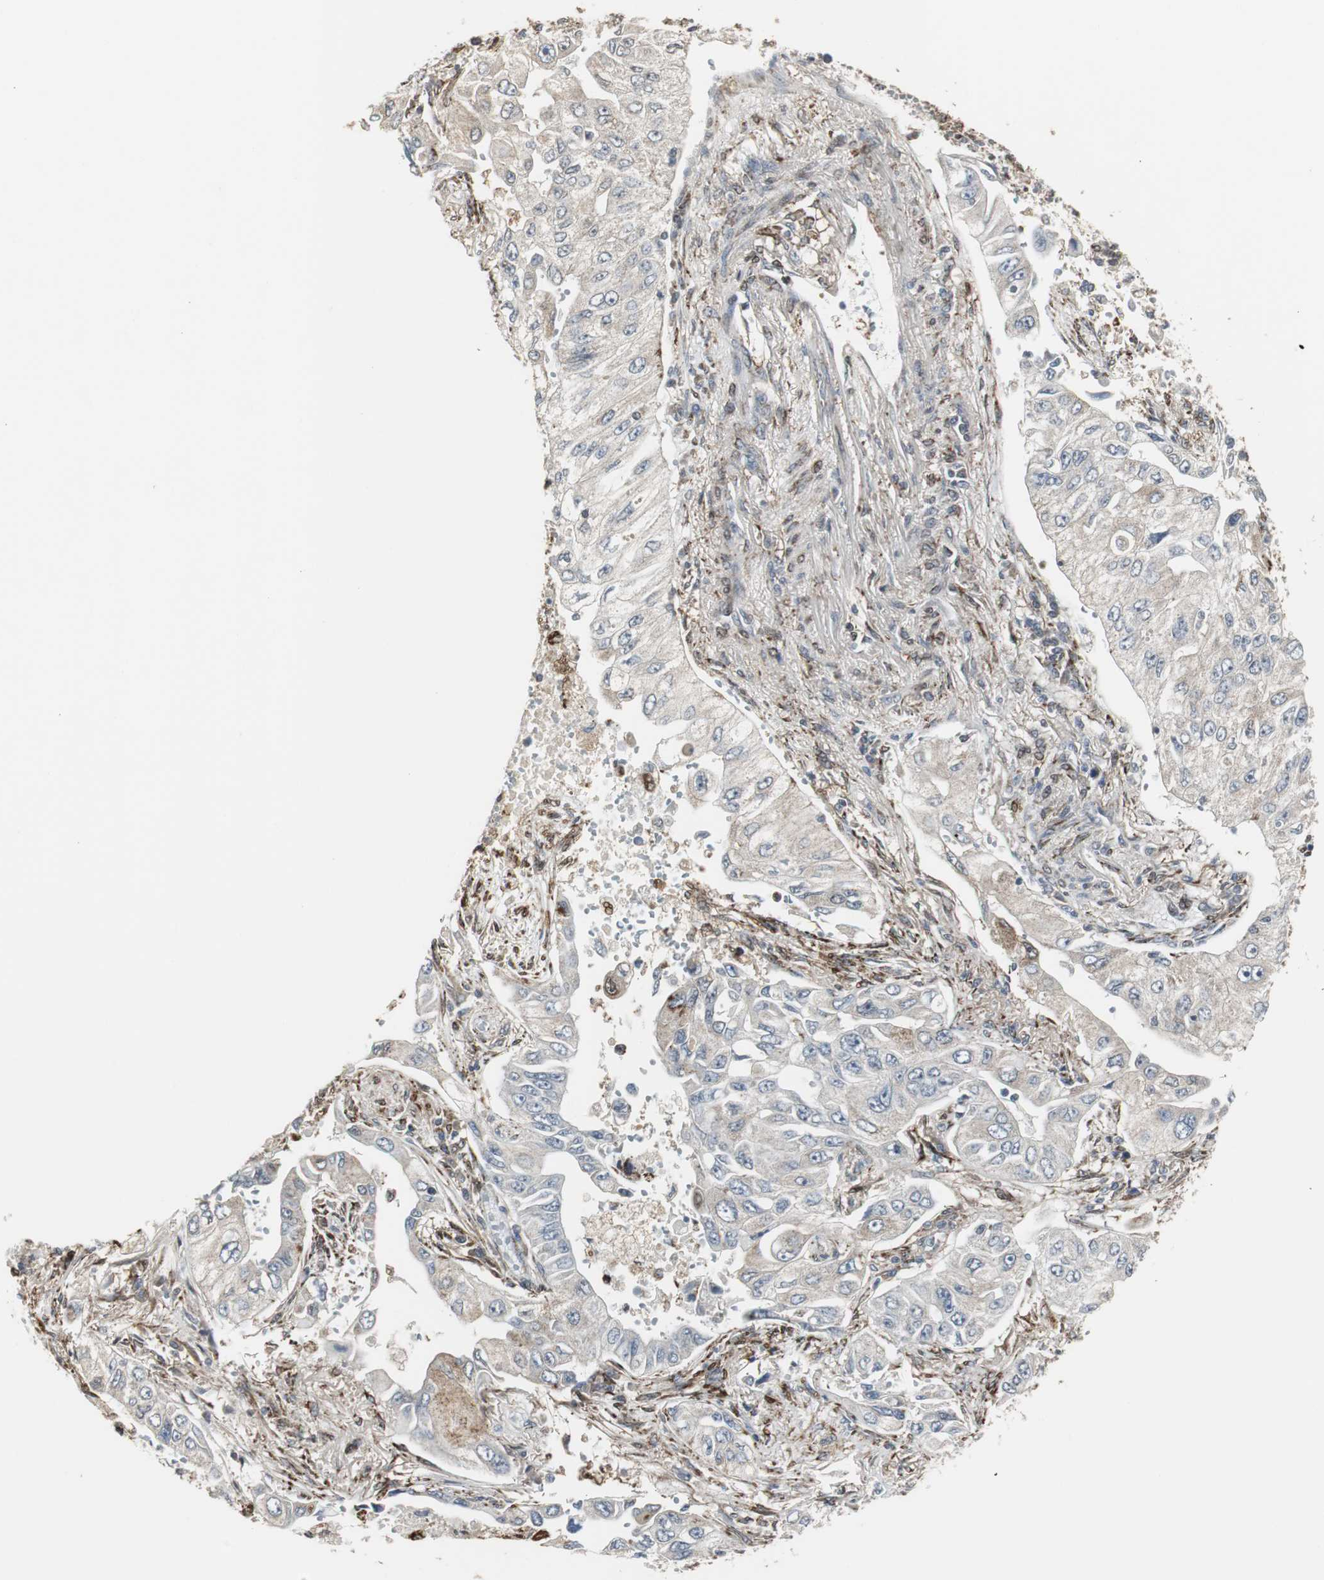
{"staining": {"intensity": "weak", "quantity": "25%-75%", "location": "cytoplasmic/membranous"}, "tissue": "lung cancer", "cell_type": "Tumor cells", "image_type": "cancer", "snomed": [{"axis": "morphology", "description": "Adenocarcinoma, NOS"}, {"axis": "topography", "description": "Lung"}], "caption": "Immunohistochemistry of human lung cancer (adenocarcinoma) shows low levels of weak cytoplasmic/membranous expression in about 25%-75% of tumor cells.", "gene": "PLIN3", "patient": {"sex": "male", "age": 84}}